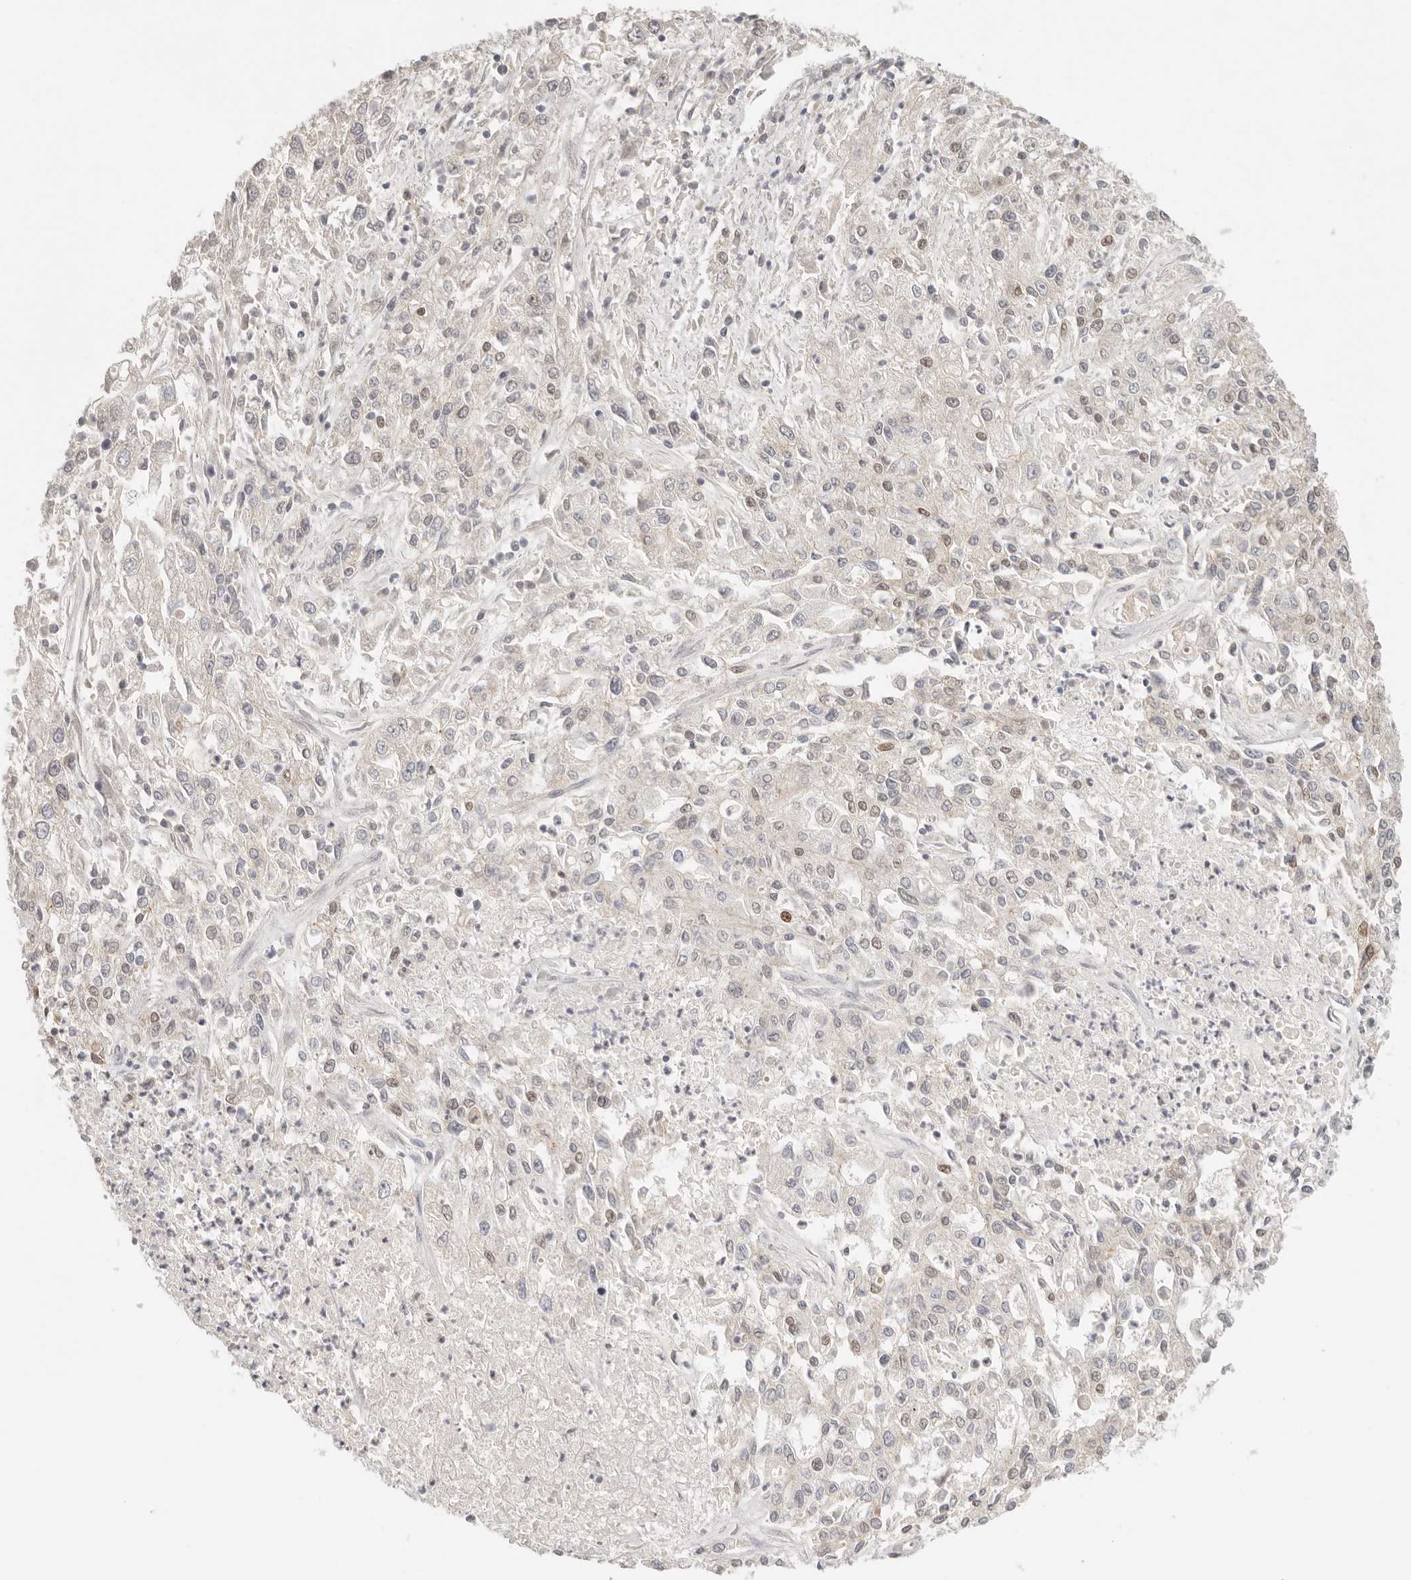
{"staining": {"intensity": "moderate", "quantity": "<25%", "location": "nuclear"}, "tissue": "endometrial cancer", "cell_type": "Tumor cells", "image_type": "cancer", "snomed": [{"axis": "morphology", "description": "Adenocarcinoma, NOS"}, {"axis": "topography", "description": "Endometrium"}], "caption": "This histopathology image exhibits adenocarcinoma (endometrial) stained with IHC to label a protein in brown. The nuclear of tumor cells show moderate positivity for the protein. Nuclei are counter-stained blue.", "gene": "HOXC5", "patient": {"sex": "female", "age": 49}}